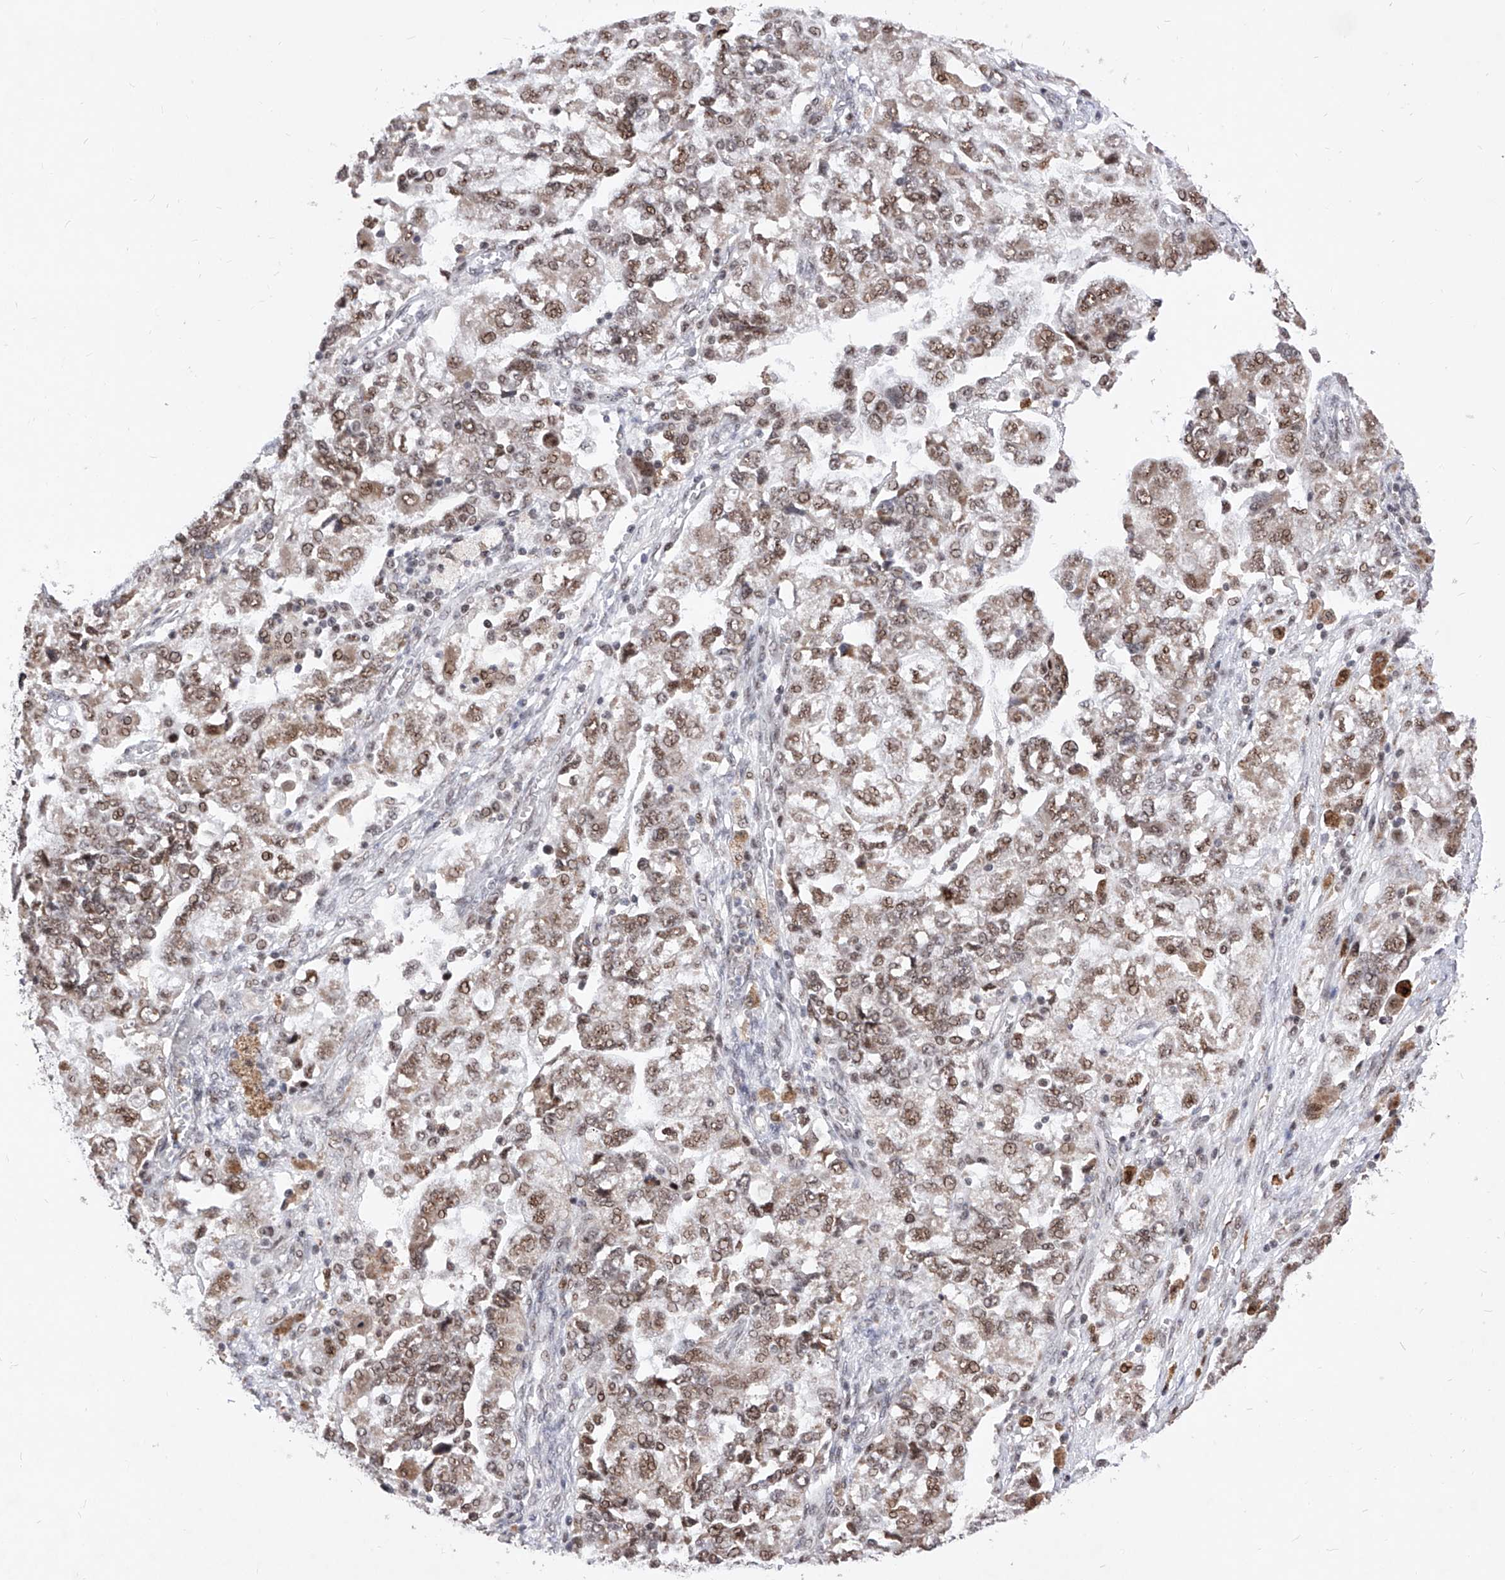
{"staining": {"intensity": "moderate", "quantity": ">75%", "location": "nuclear"}, "tissue": "ovarian cancer", "cell_type": "Tumor cells", "image_type": "cancer", "snomed": [{"axis": "morphology", "description": "Carcinoma, NOS"}, {"axis": "morphology", "description": "Cystadenocarcinoma, serous, NOS"}, {"axis": "topography", "description": "Ovary"}], "caption": "Immunohistochemistry (IHC) (DAB) staining of human ovarian cancer displays moderate nuclear protein expression in approximately >75% of tumor cells.", "gene": "PHF5A", "patient": {"sex": "female", "age": 69}}